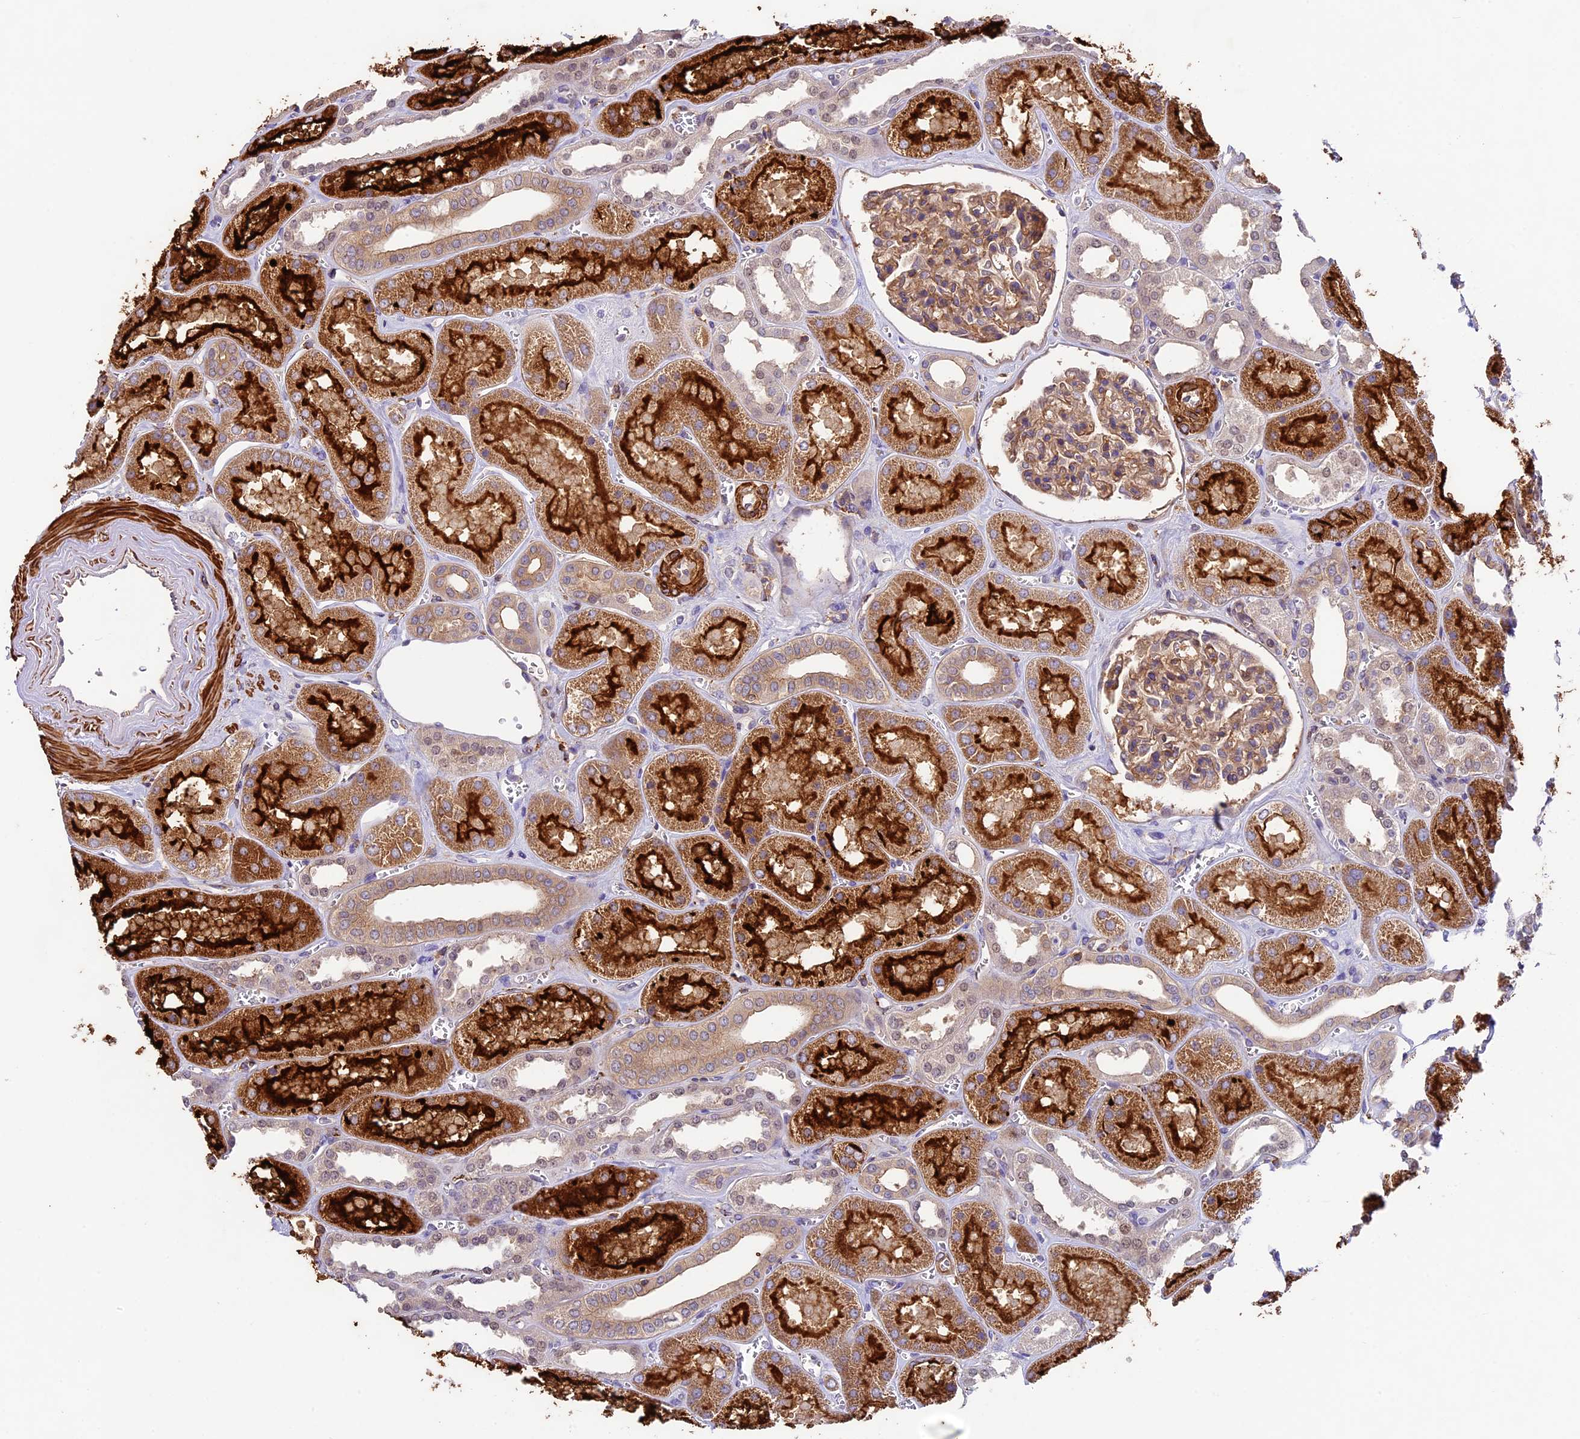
{"staining": {"intensity": "moderate", "quantity": ">75%", "location": "cytoplasmic/membranous"}, "tissue": "kidney", "cell_type": "Cells in glomeruli", "image_type": "normal", "snomed": [{"axis": "morphology", "description": "Normal tissue, NOS"}, {"axis": "morphology", "description": "Adenocarcinoma, NOS"}, {"axis": "topography", "description": "Kidney"}], "caption": "Cells in glomeruli exhibit medium levels of moderate cytoplasmic/membranous expression in approximately >75% of cells in unremarkable human kidney. Immunohistochemistry (ihc) stains the protein in brown and the nuclei are stained blue.", "gene": "TBC1D1", "patient": {"sex": "female", "age": 68}}